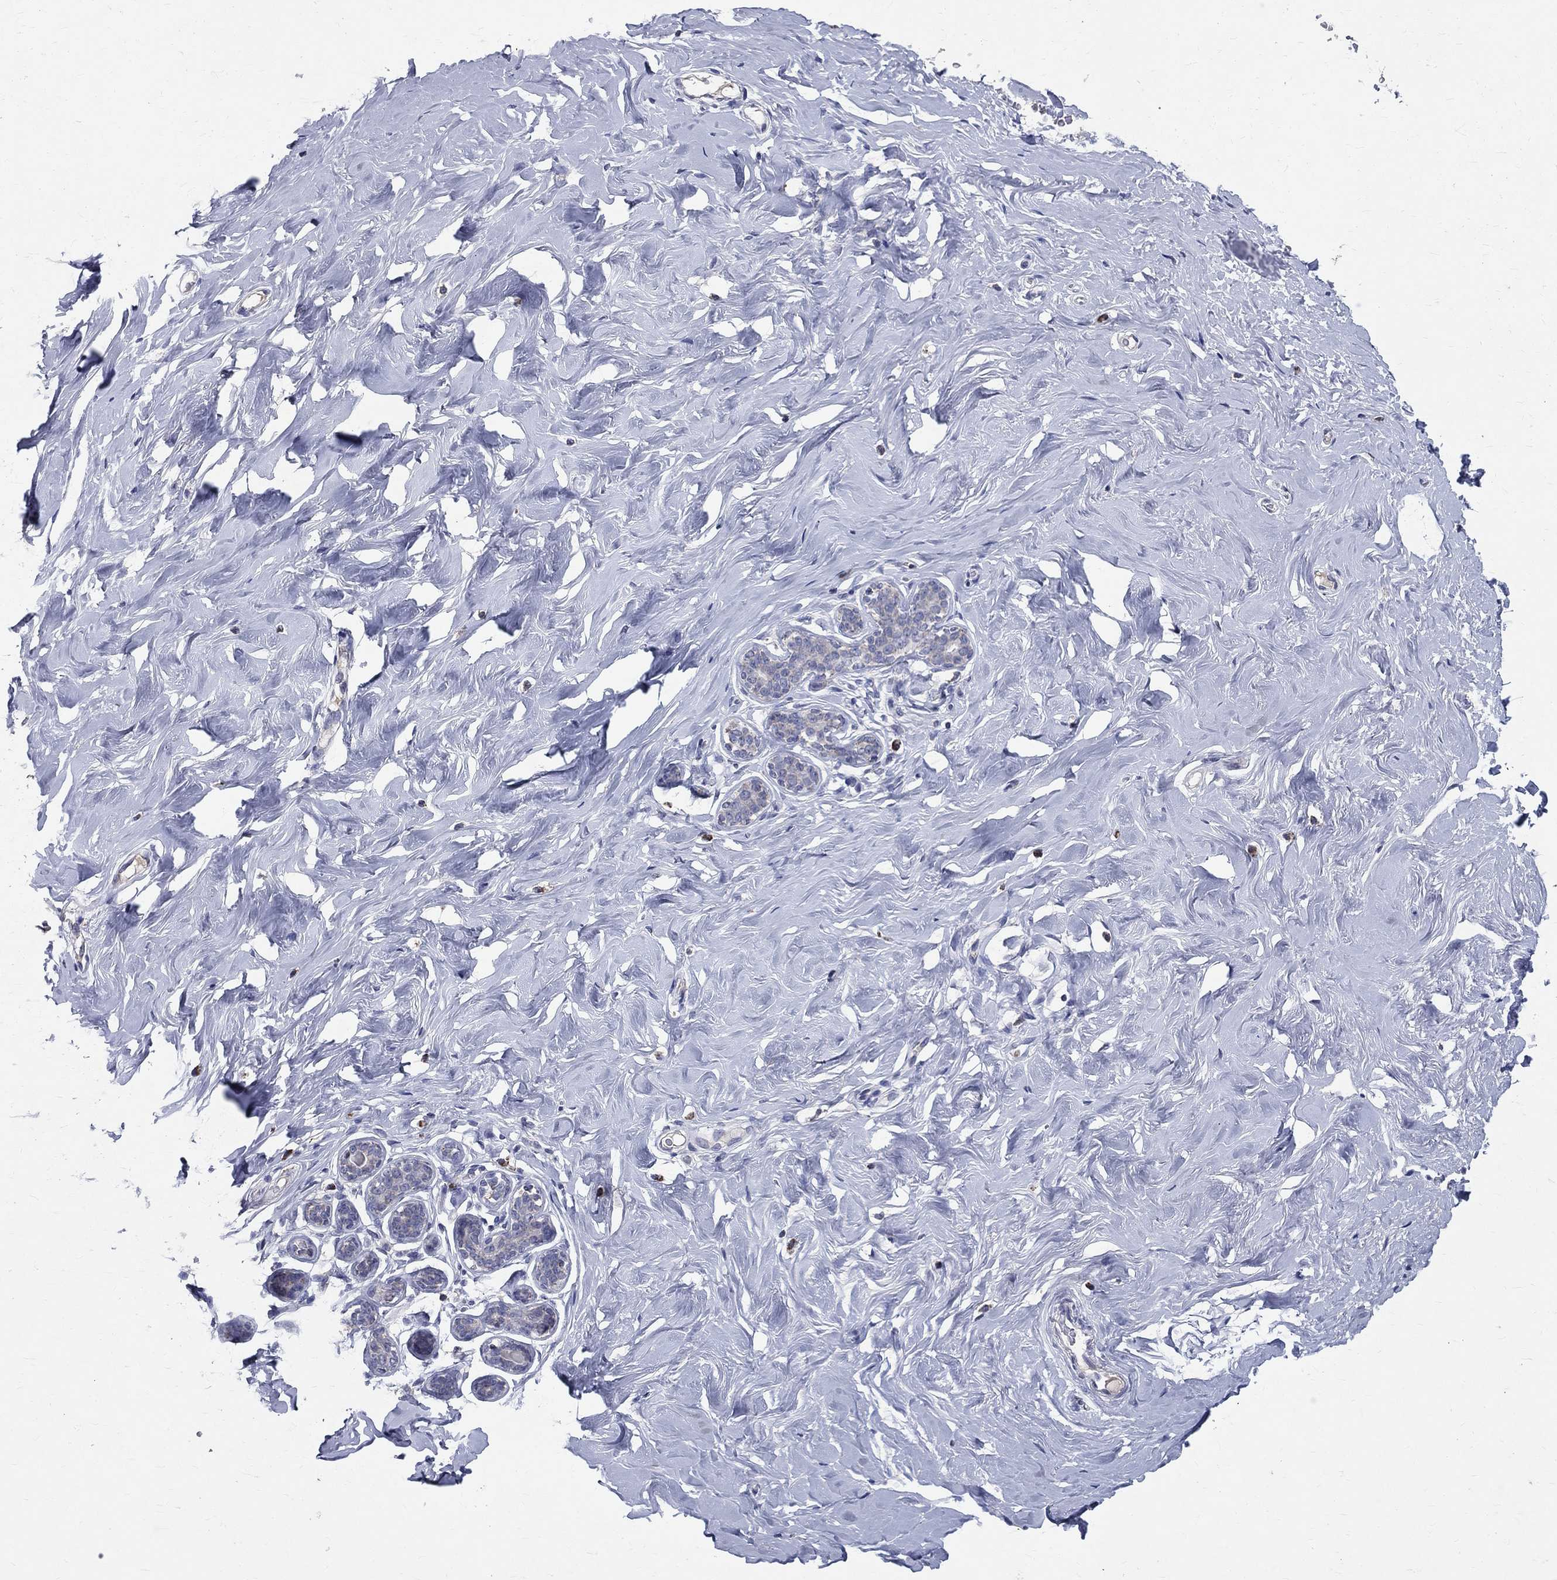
{"staining": {"intensity": "negative", "quantity": "none", "location": "none"}, "tissue": "breast", "cell_type": "Adipocytes", "image_type": "normal", "snomed": [{"axis": "morphology", "description": "Normal tissue, NOS"}, {"axis": "topography", "description": "Skin"}, {"axis": "topography", "description": "Breast"}], "caption": "Breast stained for a protein using immunohistochemistry shows no expression adipocytes.", "gene": "SLC4A10", "patient": {"sex": "female", "age": 43}}